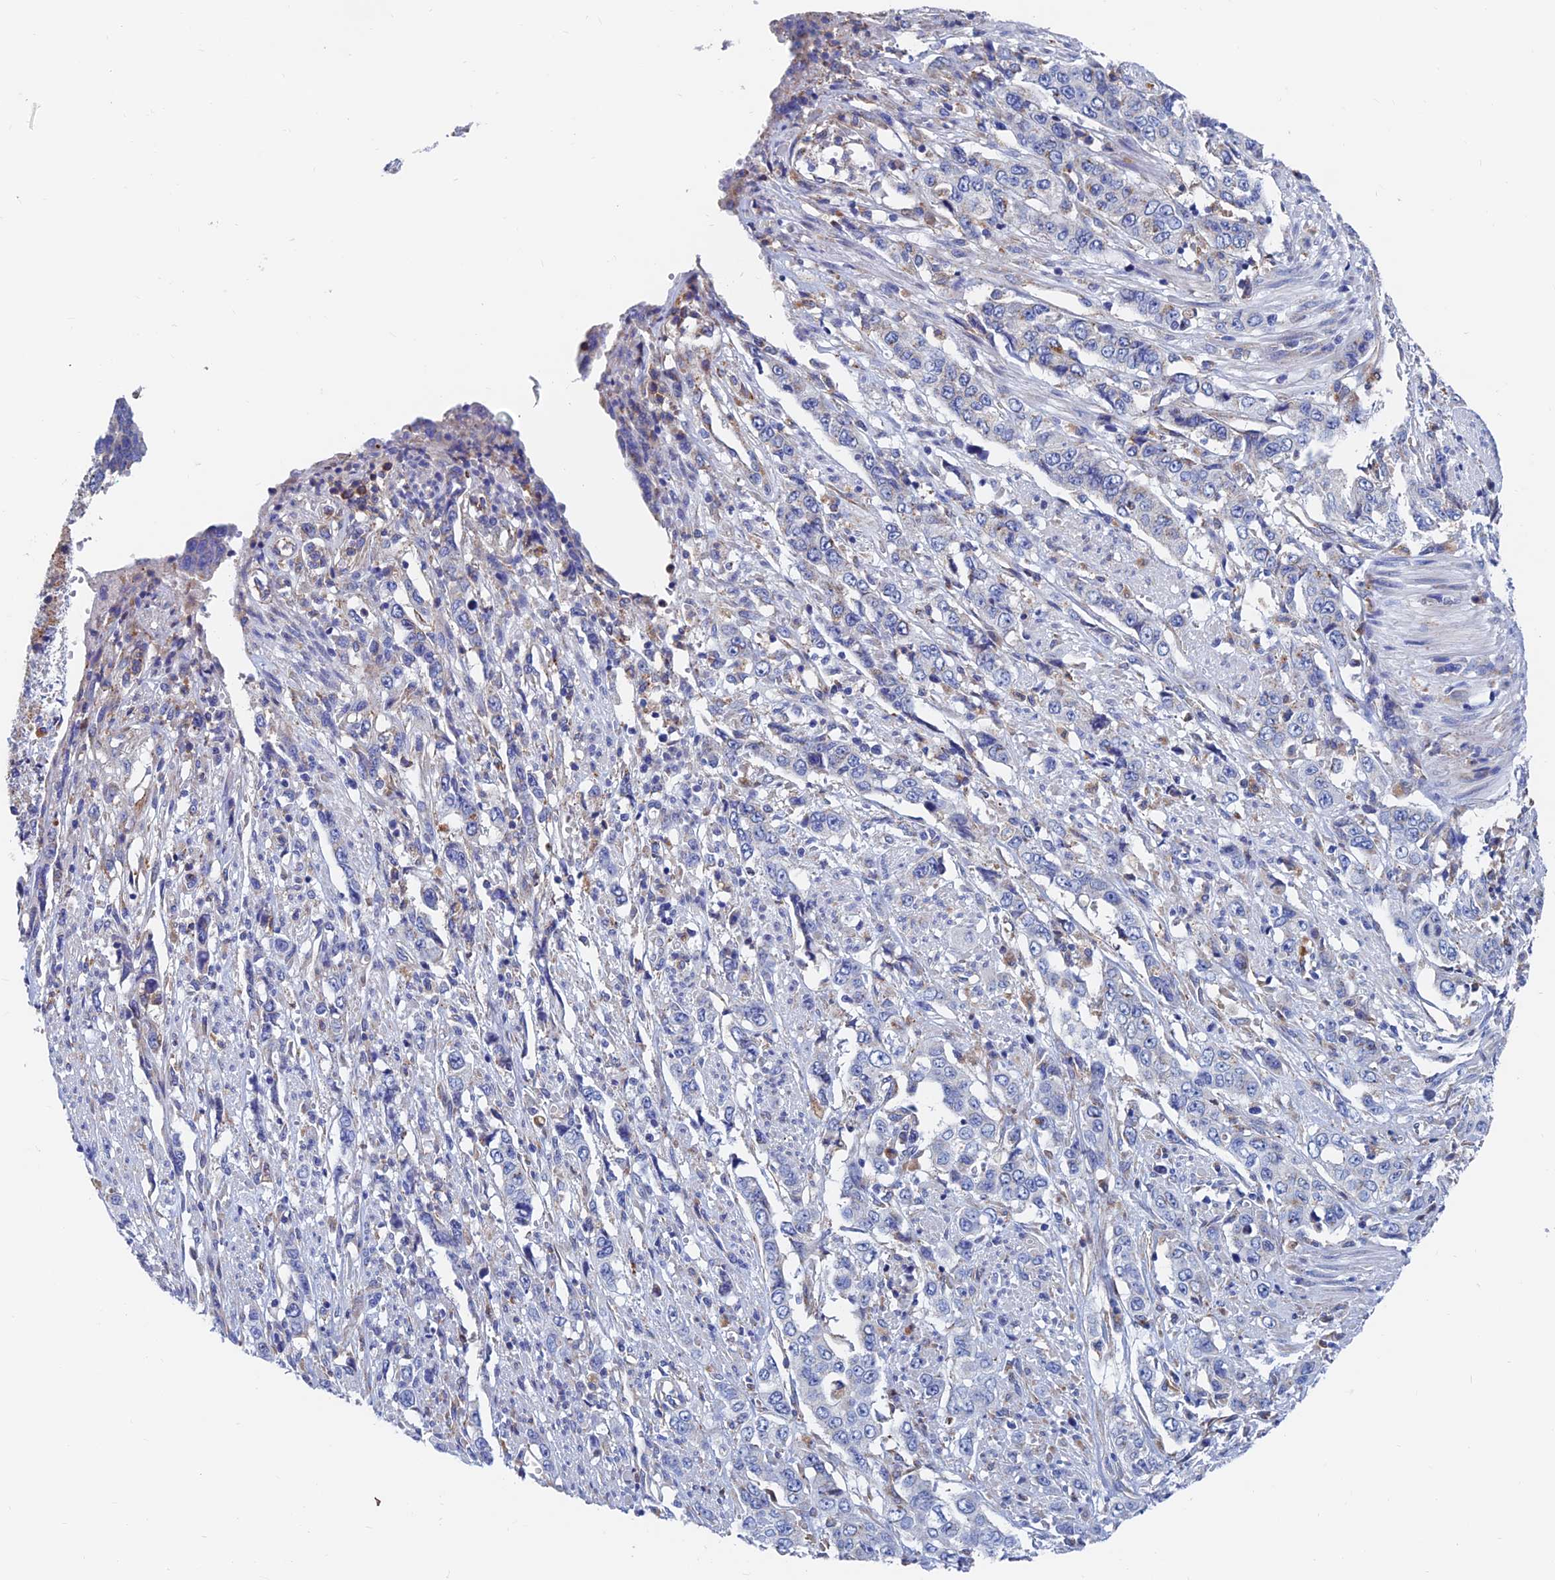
{"staining": {"intensity": "negative", "quantity": "none", "location": "none"}, "tissue": "stomach cancer", "cell_type": "Tumor cells", "image_type": "cancer", "snomed": [{"axis": "morphology", "description": "Adenocarcinoma, NOS"}, {"axis": "topography", "description": "Stomach, upper"}], "caption": "DAB immunohistochemical staining of stomach adenocarcinoma displays no significant positivity in tumor cells.", "gene": "SPNS1", "patient": {"sex": "male", "age": 62}}